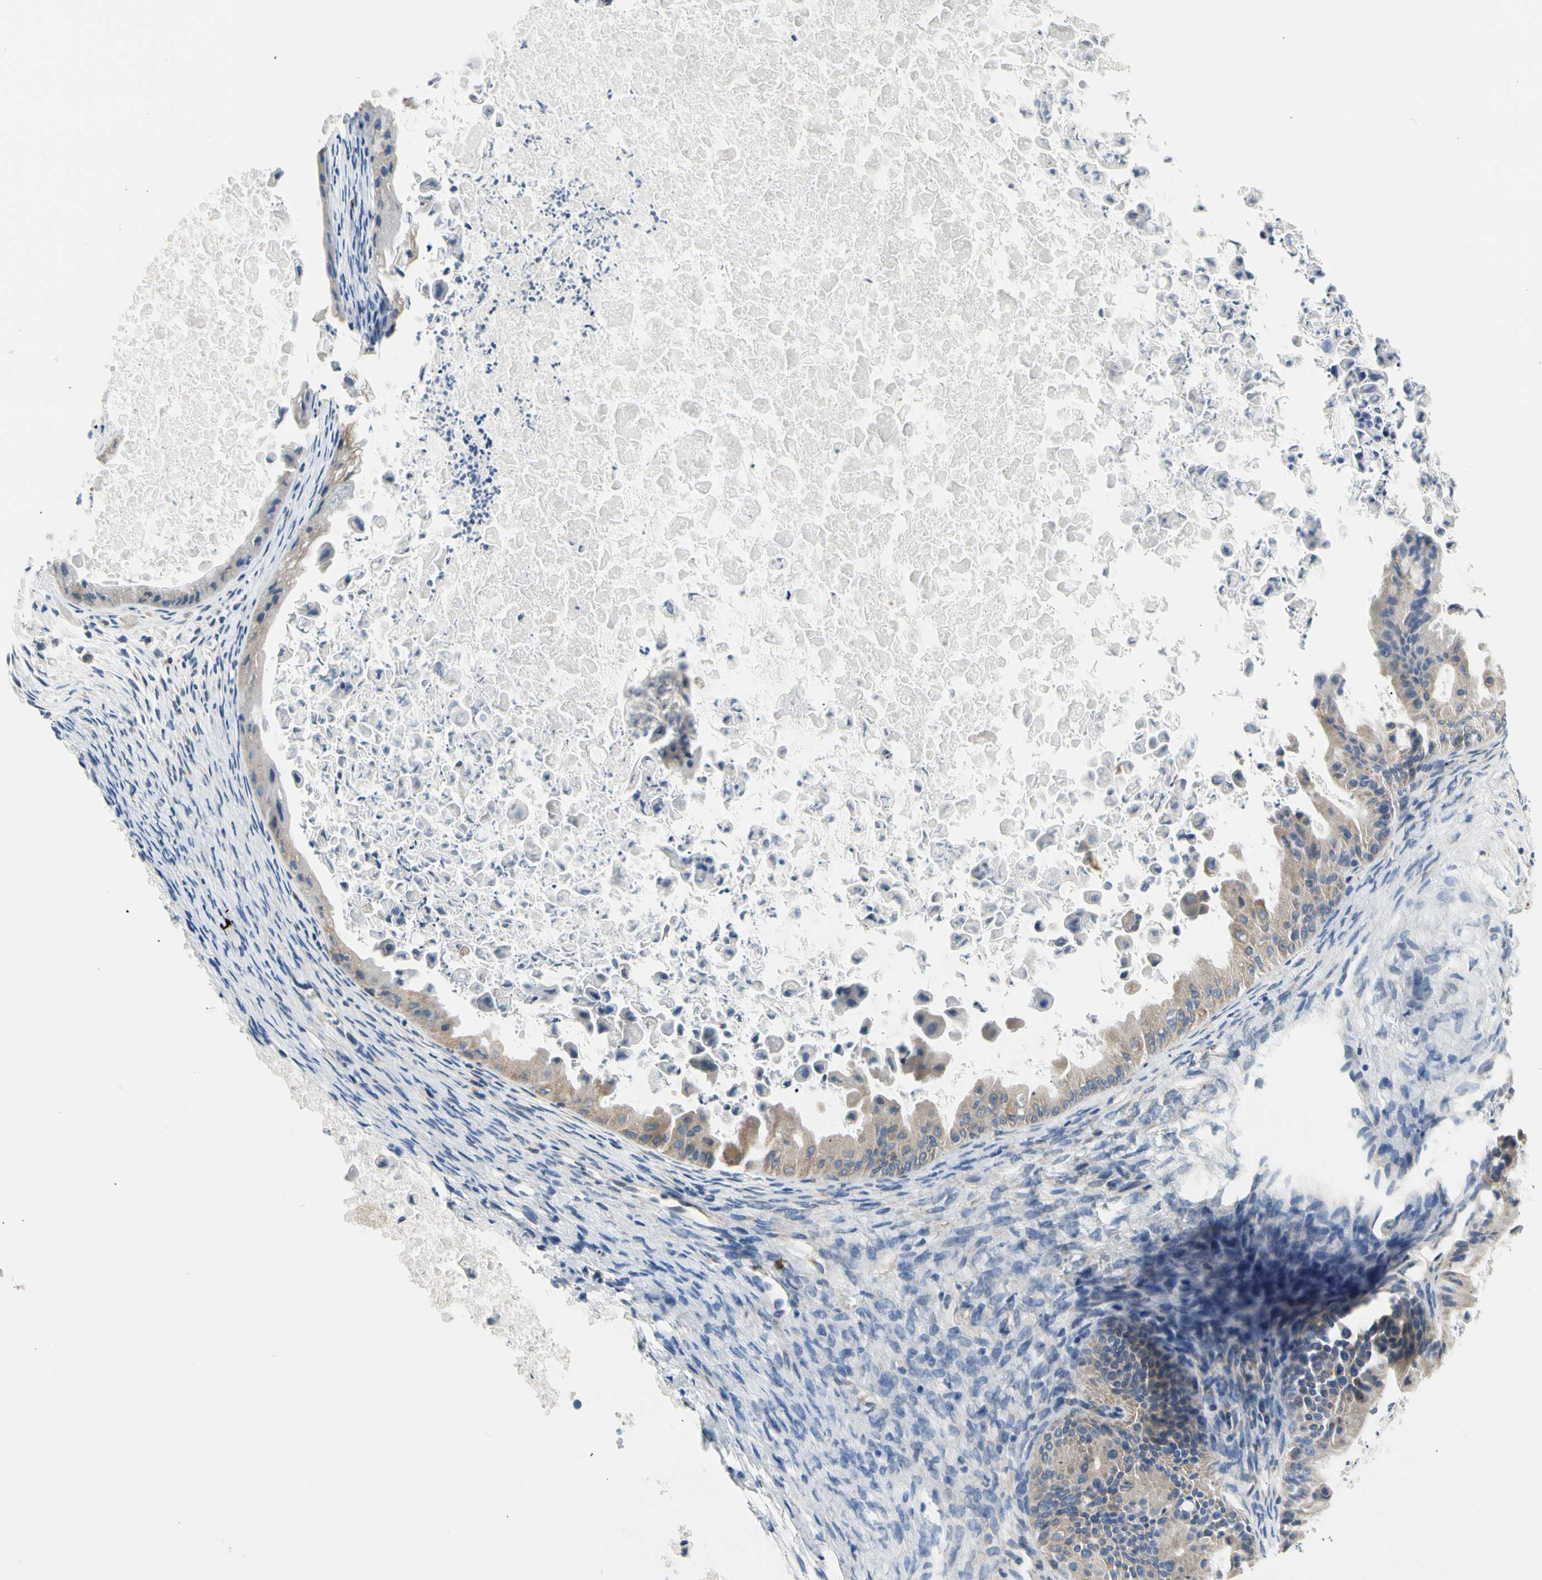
{"staining": {"intensity": "weak", "quantity": ">75%", "location": "cytoplasmic/membranous"}, "tissue": "ovarian cancer", "cell_type": "Tumor cells", "image_type": "cancer", "snomed": [{"axis": "morphology", "description": "Cystadenocarcinoma, mucinous, NOS"}, {"axis": "topography", "description": "Ovary"}], "caption": "Ovarian cancer (mucinous cystadenocarcinoma) tissue reveals weak cytoplasmic/membranous expression in approximately >75% of tumor cells The staining was performed using DAB to visualize the protein expression in brown, while the nuclei were stained in blue with hematoxylin (Magnification: 20x).", "gene": "STXBP1", "patient": {"sex": "female", "age": 37}}